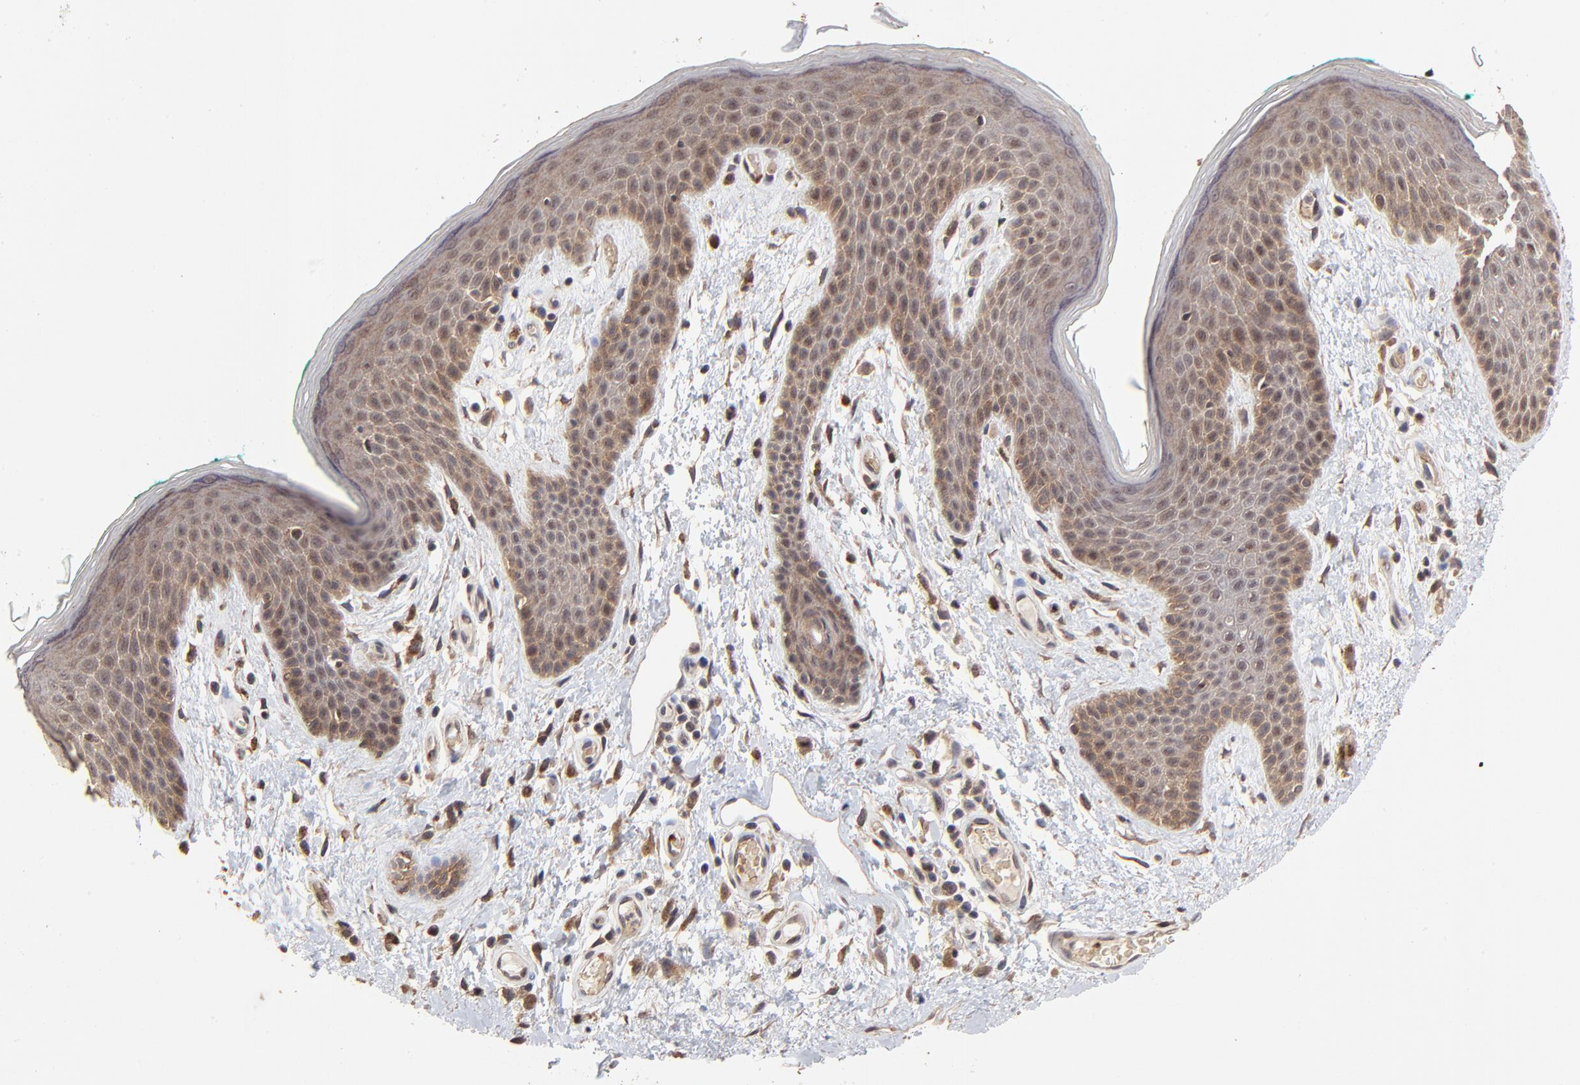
{"staining": {"intensity": "weak", "quantity": ">75%", "location": "cytoplasmic/membranous"}, "tissue": "skin", "cell_type": "Epidermal cells", "image_type": "normal", "snomed": [{"axis": "morphology", "description": "Normal tissue, NOS"}, {"axis": "topography", "description": "Anal"}], "caption": "A histopathology image of human skin stained for a protein reveals weak cytoplasmic/membranous brown staining in epidermal cells. (DAB = brown stain, brightfield microscopy at high magnification).", "gene": "FRMD8", "patient": {"sex": "male", "age": 74}}